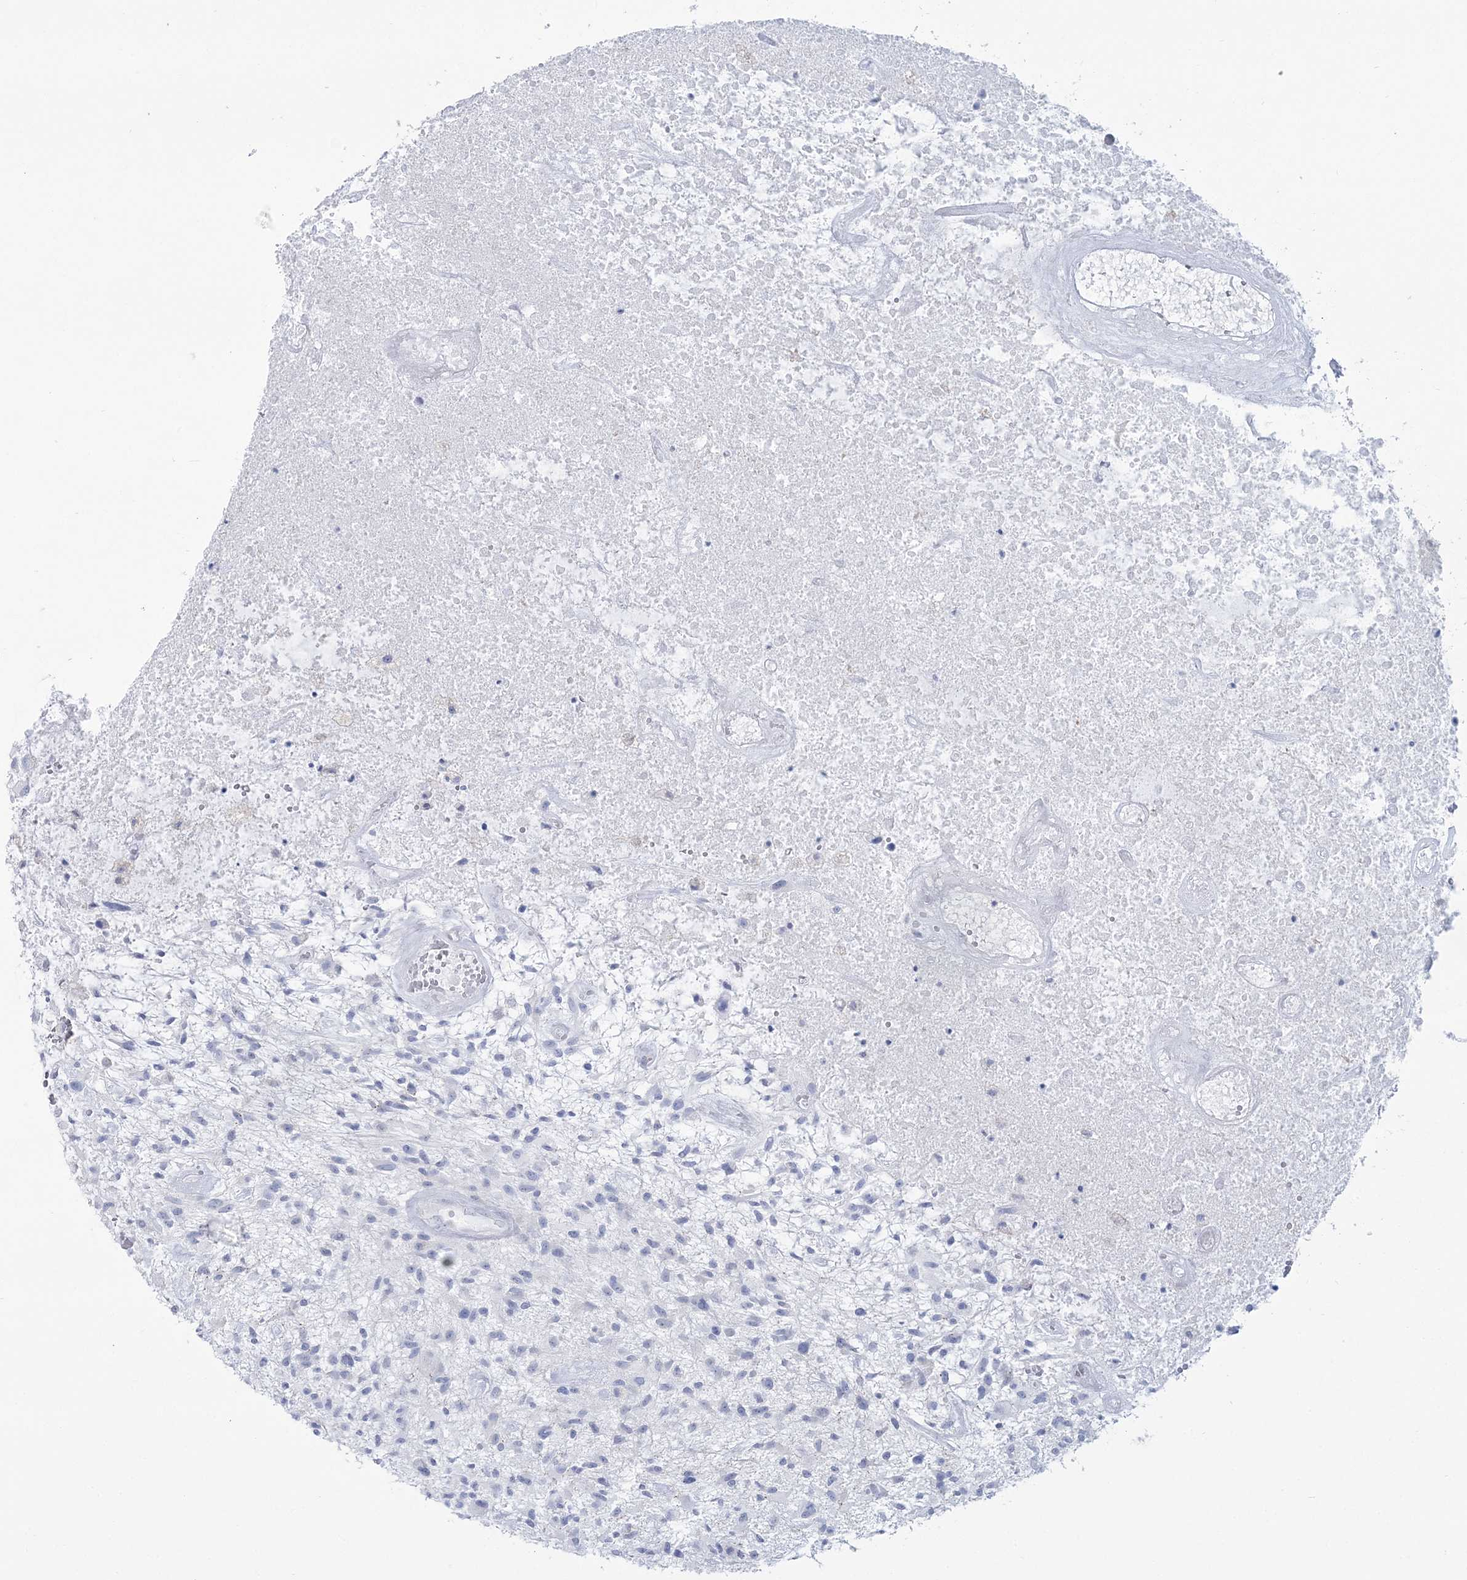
{"staining": {"intensity": "negative", "quantity": "none", "location": "none"}, "tissue": "glioma", "cell_type": "Tumor cells", "image_type": "cancer", "snomed": [{"axis": "morphology", "description": "Glioma, malignant, High grade"}, {"axis": "topography", "description": "Brain"}], "caption": "DAB immunohistochemical staining of human glioma shows no significant positivity in tumor cells. (DAB (3,3'-diaminobenzidine) immunohistochemistry, high magnification).", "gene": "ZNF843", "patient": {"sex": "male", "age": 47}}